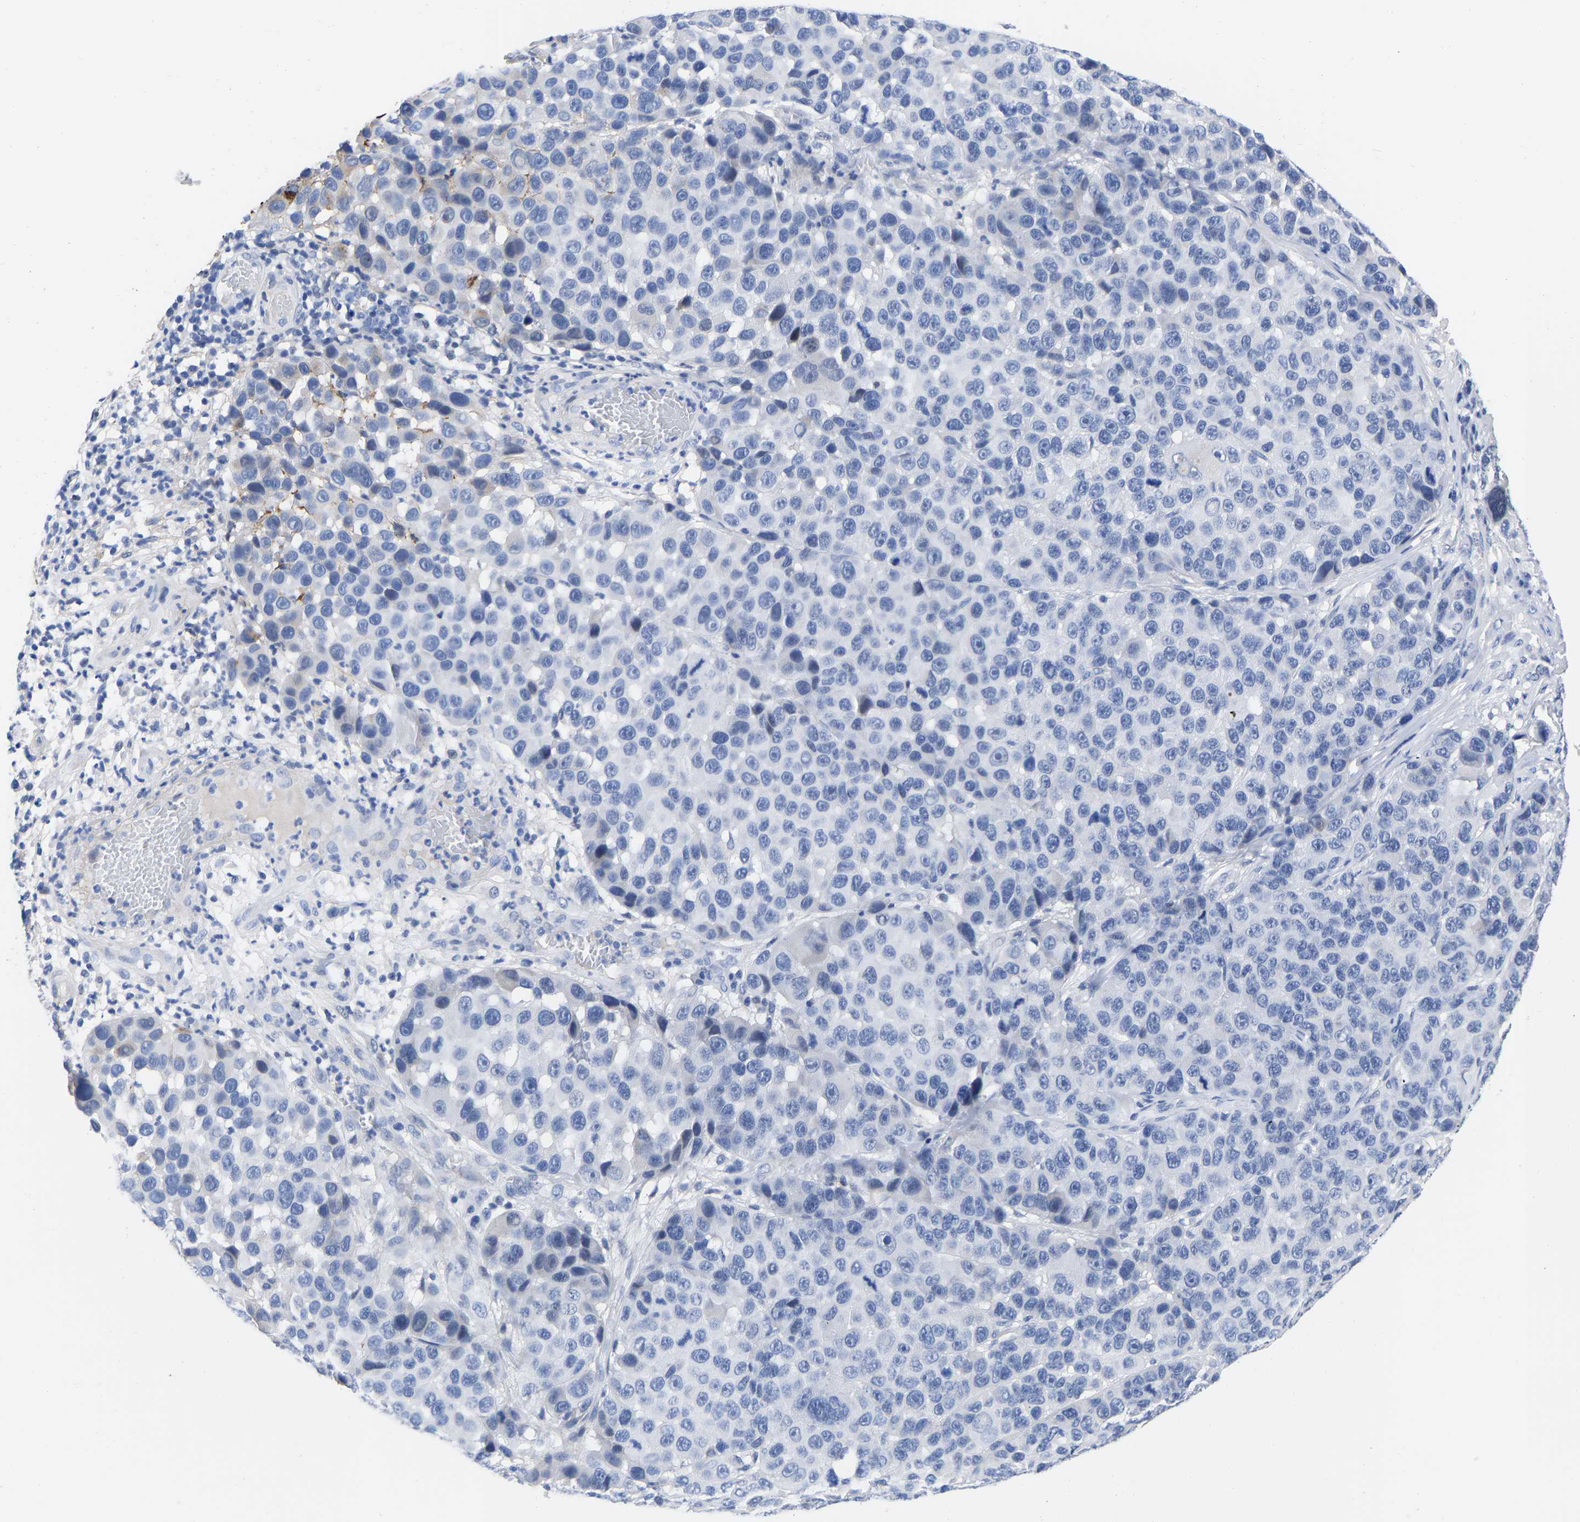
{"staining": {"intensity": "negative", "quantity": "none", "location": "none"}, "tissue": "melanoma", "cell_type": "Tumor cells", "image_type": "cancer", "snomed": [{"axis": "morphology", "description": "Malignant melanoma, NOS"}, {"axis": "topography", "description": "Skin"}], "caption": "High magnification brightfield microscopy of melanoma stained with DAB (brown) and counterstained with hematoxylin (blue): tumor cells show no significant positivity. (Brightfield microscopy of DAB (3,3'-diaminobenzidine) immunohistochemistry (IHC) at high magnification).", "gene": "GPA33", "patient": {"sex": "male", "age": 53}}